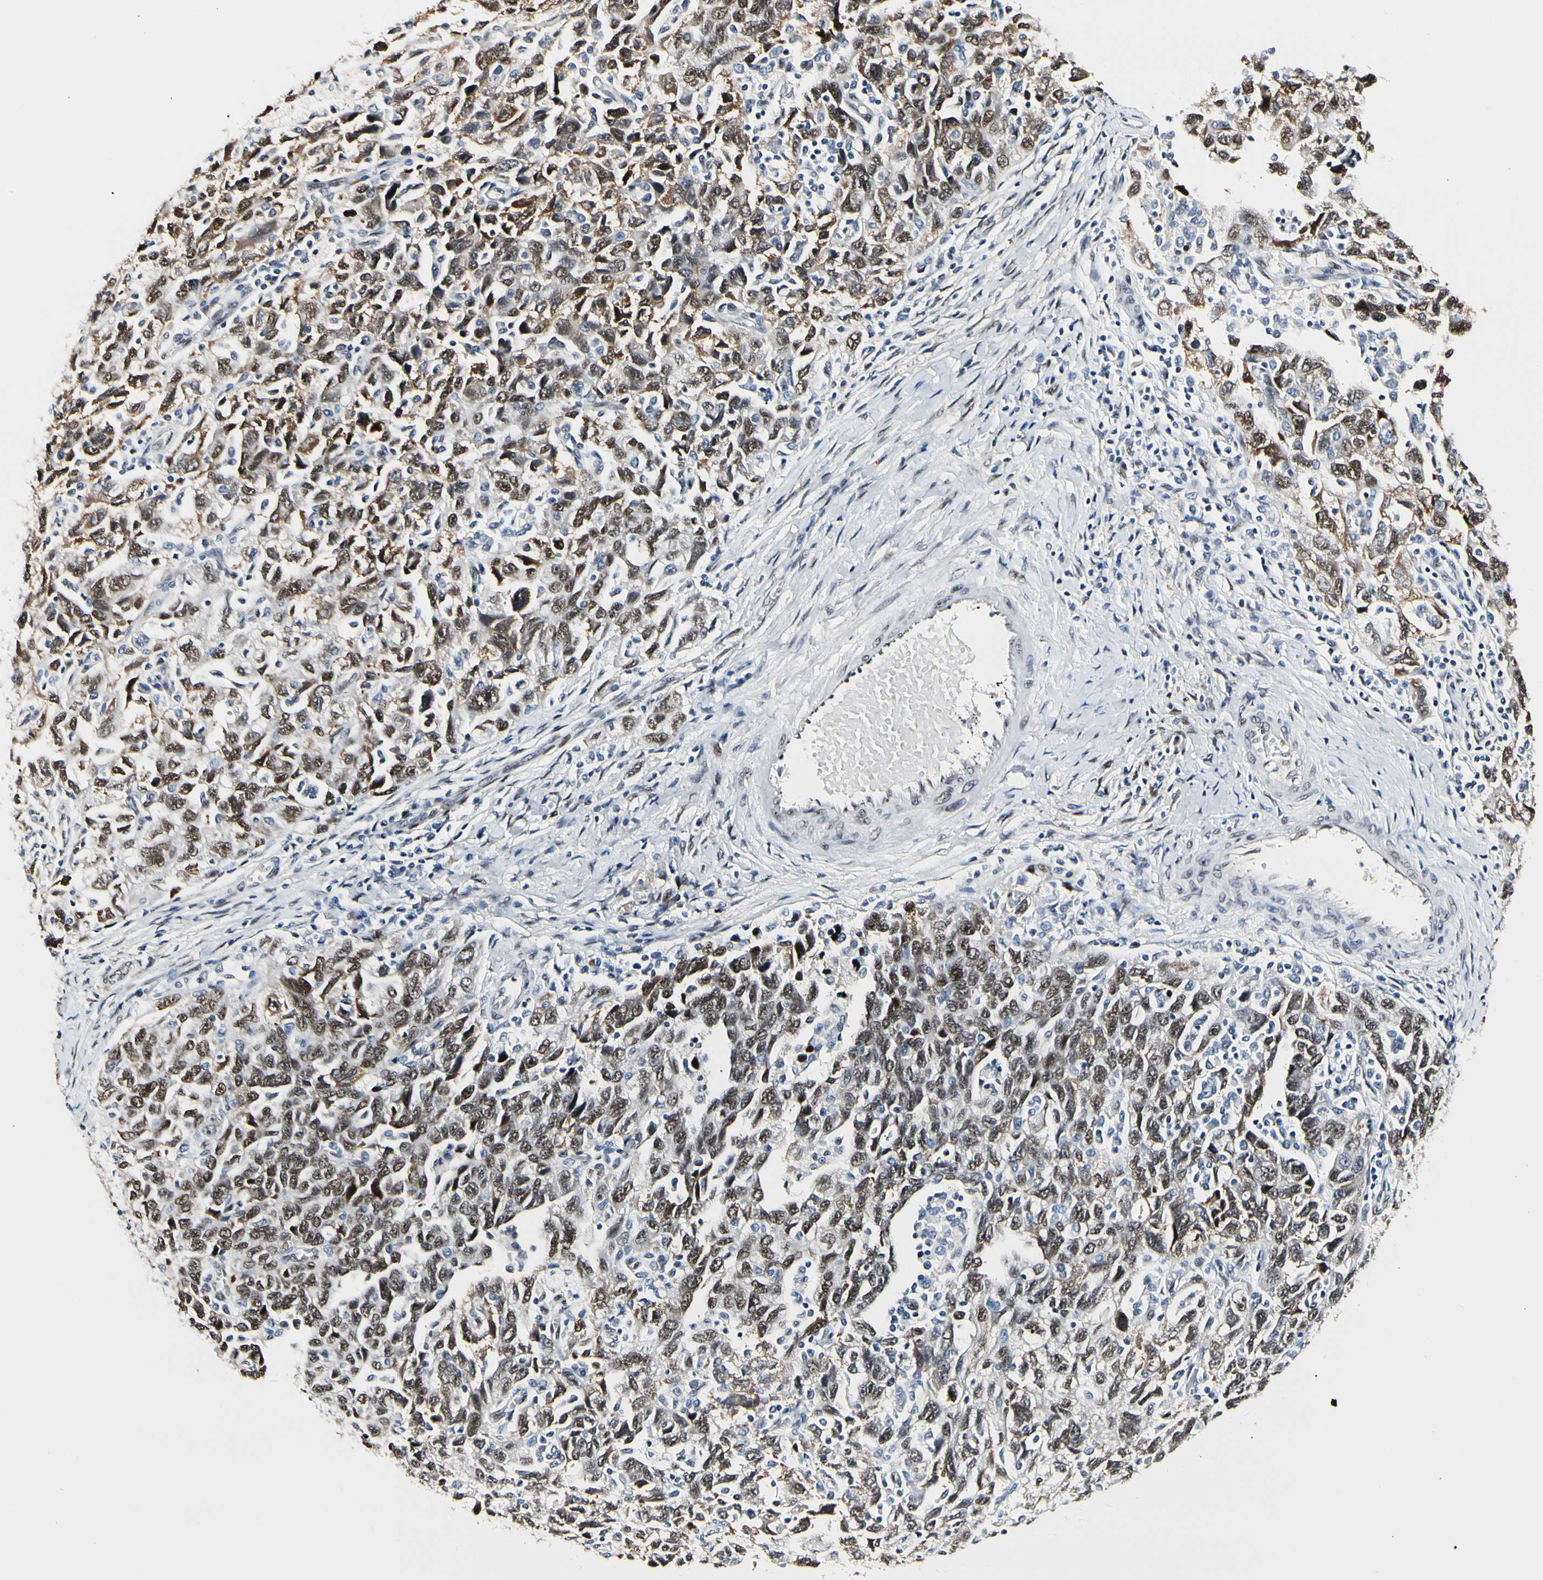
{"staining": {"intensity": "moderate", "quantity": "25%-75%", "location": "cytoplasmic/membranous,nuclear"}, "tissue": "ovarian cancer", "cell_type": "Tumor cells", "image_type": "cancer", "snomed": [{"axis": "morphology", "description": "Carcinoma, NOS"}, {"axis": "morphology", "description": "Cystadenocarcinoma, serous, NOS"}, {"axis": "topography", "description": "Ovary"}], "caption": "Ovarian cancer (carcinoma) stained for a protein displays moderate cytoplasmic/membranous and nuclear positivity in tumor cells.", "gene": "NFIA", "patient": {"sex": "female", "age": 69}}